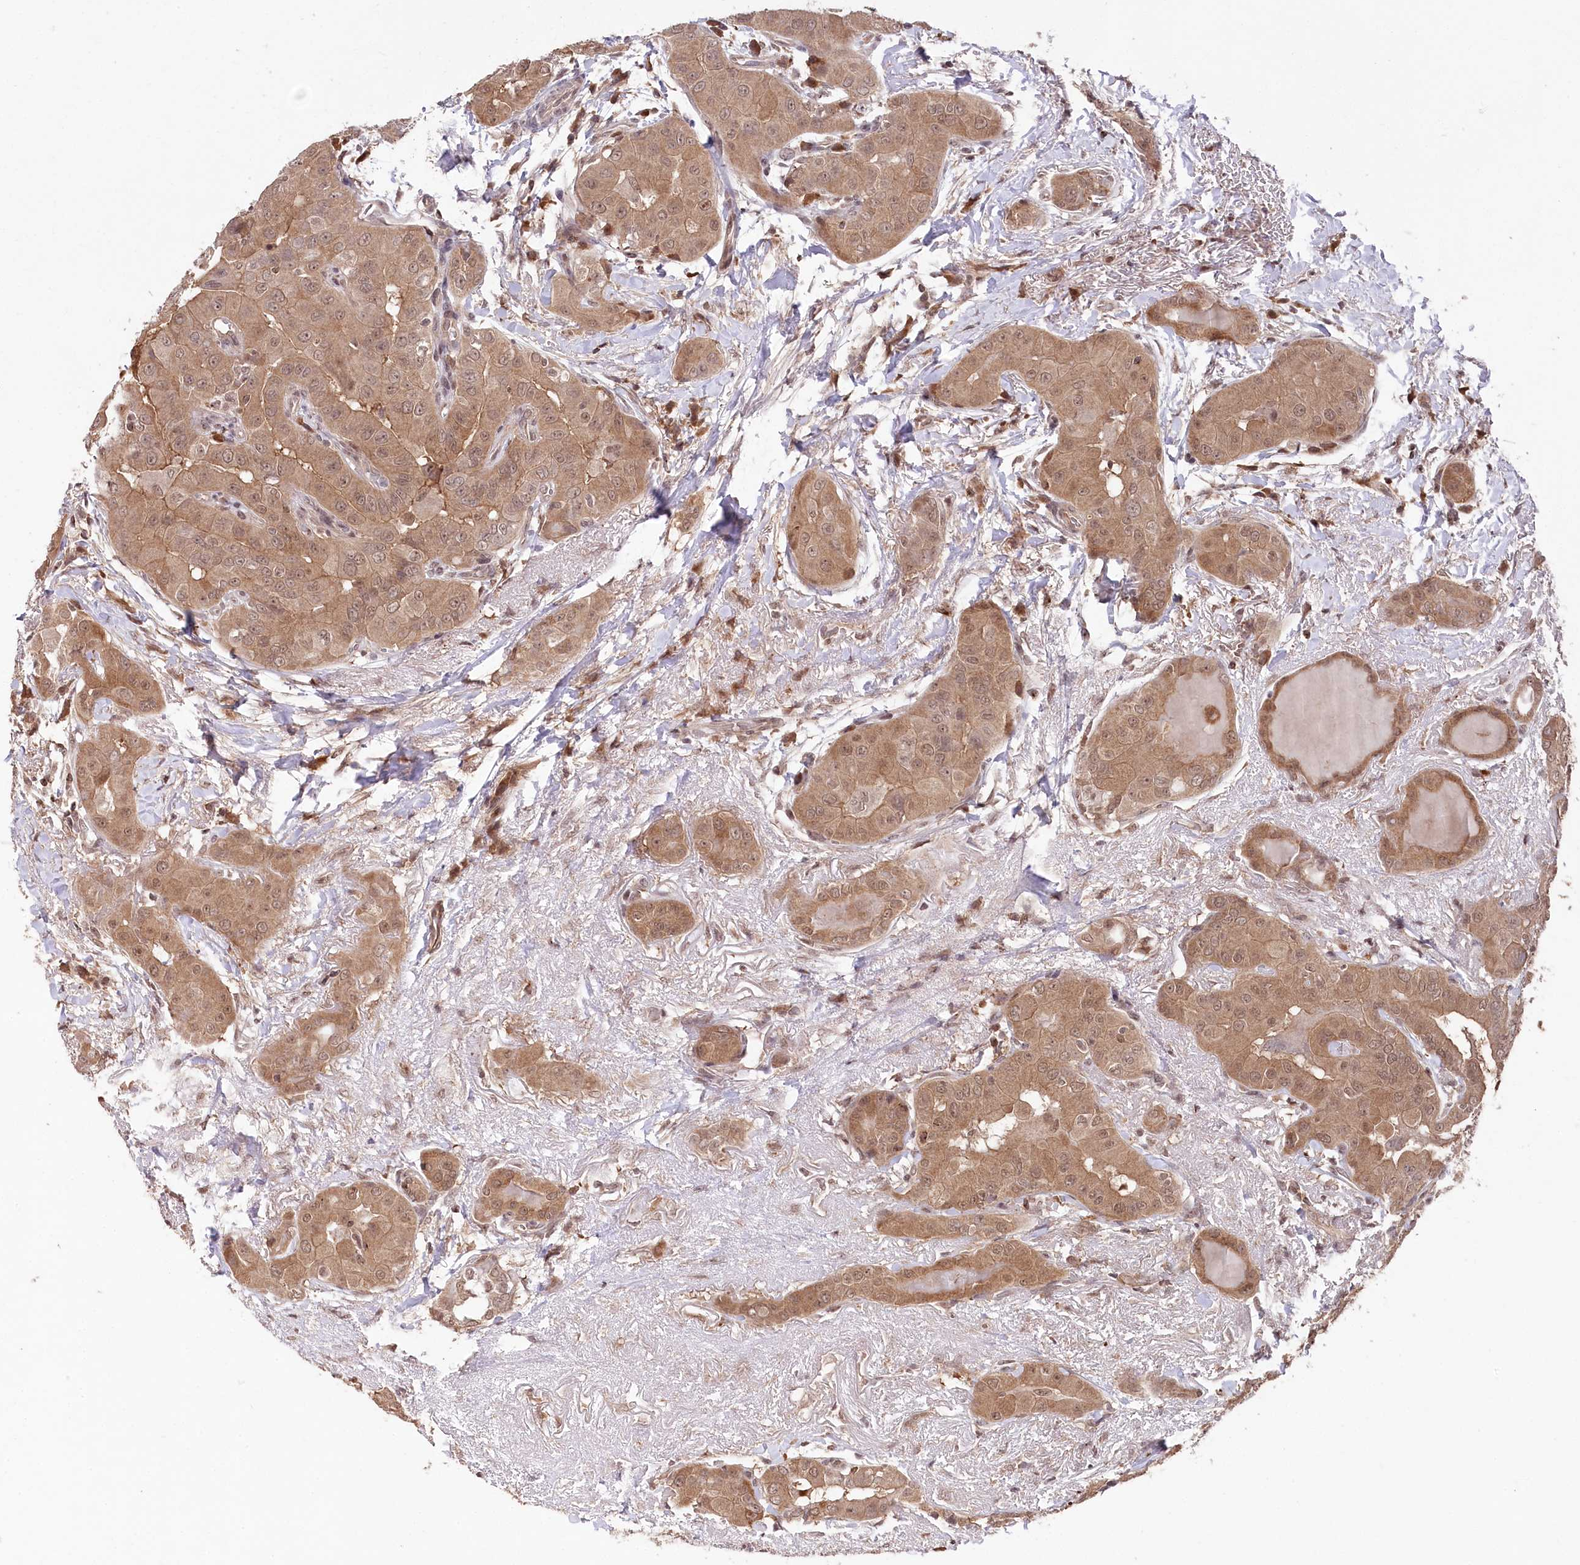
{"staining": {"intensity": "moderate", "quantity": ">75%", "location": "cytoplasmic/membranous"}, "tissue": "thyroid cancer", "cell_type": "Tumor cells", "image_type": "cancer", "snomed": [{"axis": "morphology", "description": "Papillary adenocarcinoma, NOS"}, {"axis": "topography", "description": "Thyroid gland"}], "caption": "Protein staining of thyroid papillary adenocarcinoma tissue exhibits moderate cytoplasmic/membranous staining in about >75% of tumor cells.", "gene": "CCSER2", "patient": {"sex": "male", "age": 33}}